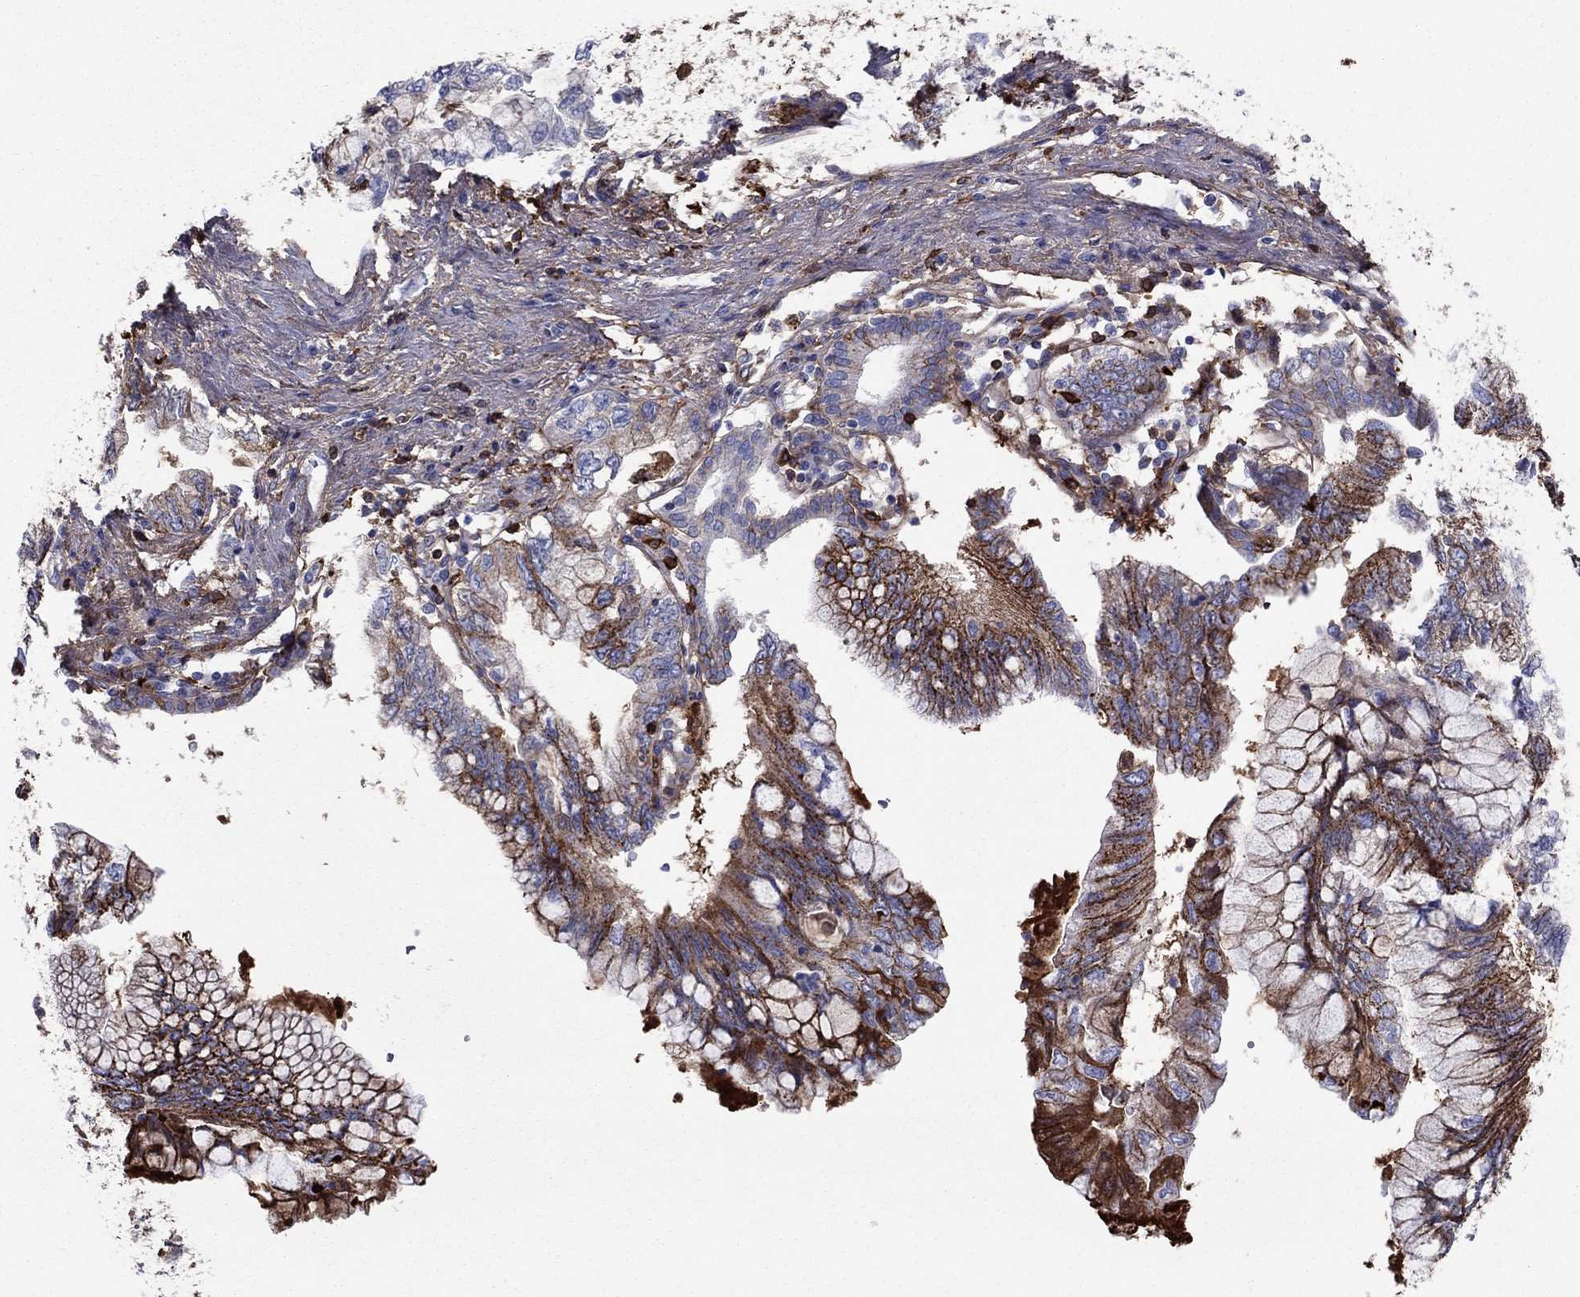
{"staining": {"intensity": "strong", "quantity": "25%-75%", "location": "cytoplasmic/membranous"}, "tissue": "pancreatic cancer", "cell_type": "Tumor cells", "image_type": "cancer", "snomed": [{"axis": "morphology", "description": "Adenocarcinoma, NOS"}, {"axis": "topography", "description": "Pancreas"}], "caption": "Immunohistochemical staining of human adenocarcinoma (pancreatic) reveals high levels of strong cytoplasmic/membranous protein staining in approximately 25%-75% of tumor cells.", "gene": "HPX", "patient": {"sex": "female", "age": 73}}